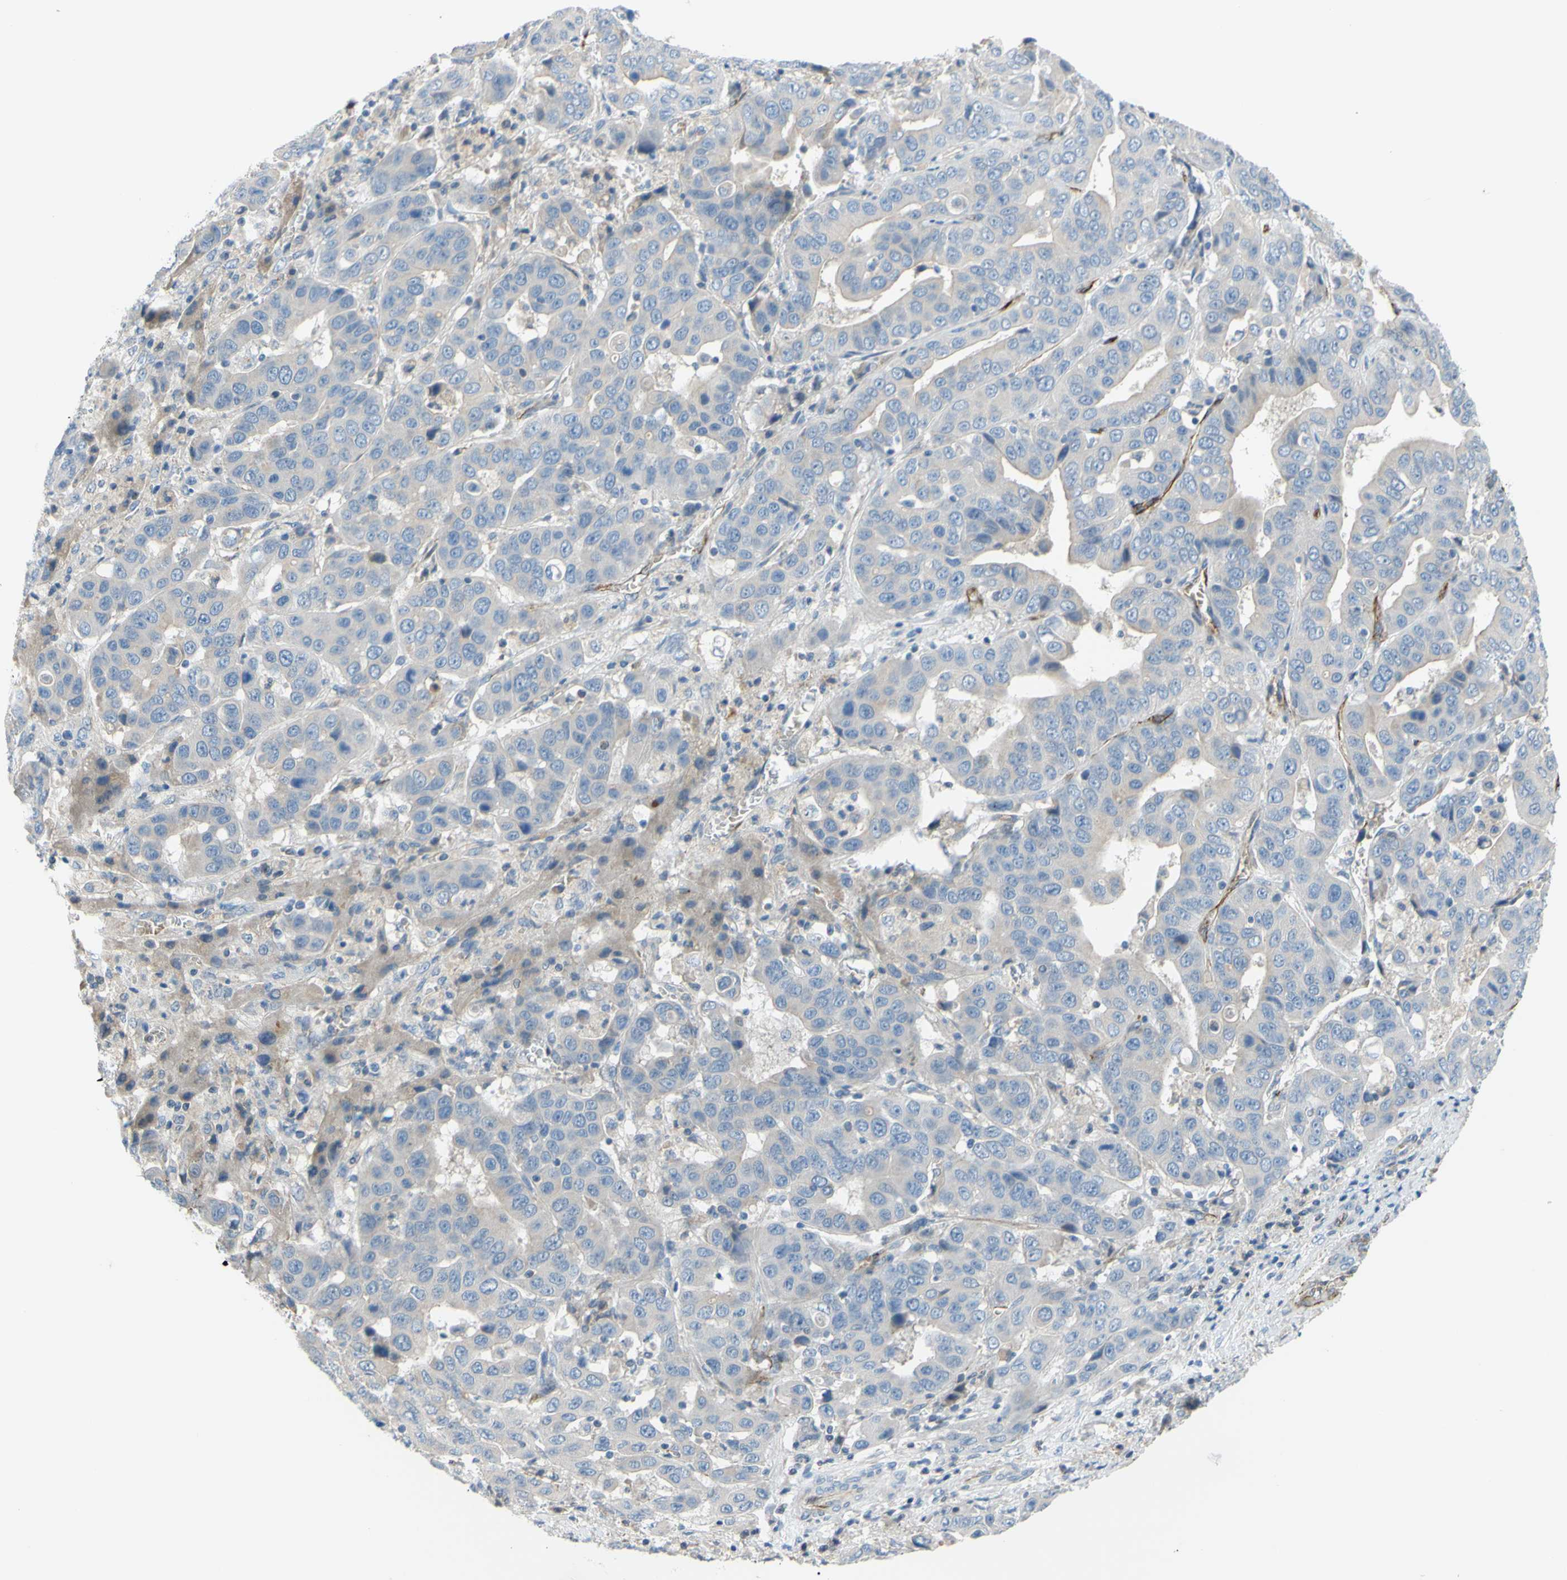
{"staining": {"intensity": "weak", "quantity": "25%-75%", "location": "cytoplasmic/membranous"}, "tissue": "liver cancer", "cell_type": "Tumor cells", "image_type": "cancer", "snomed": [{"axis": "morphology", "description": "Cholangiocarcinoma"}, {"axis": "topography", "description": "Liver"}], "caption": "Protein expression analysis of human liver cholangiocarcinoma reveals weak cytoplasmic/membranous staining in approximately 25%-75% of tumor cells. The staining was performed using DAB (3,3'-diaminobenzidine) to visualize the protein expression in brown, while the nuclei were stained in blue with hematoxylin (Magnification: 20x).", "gene": "PRRG2", "patient": {"sex": "female", "age": 52}}